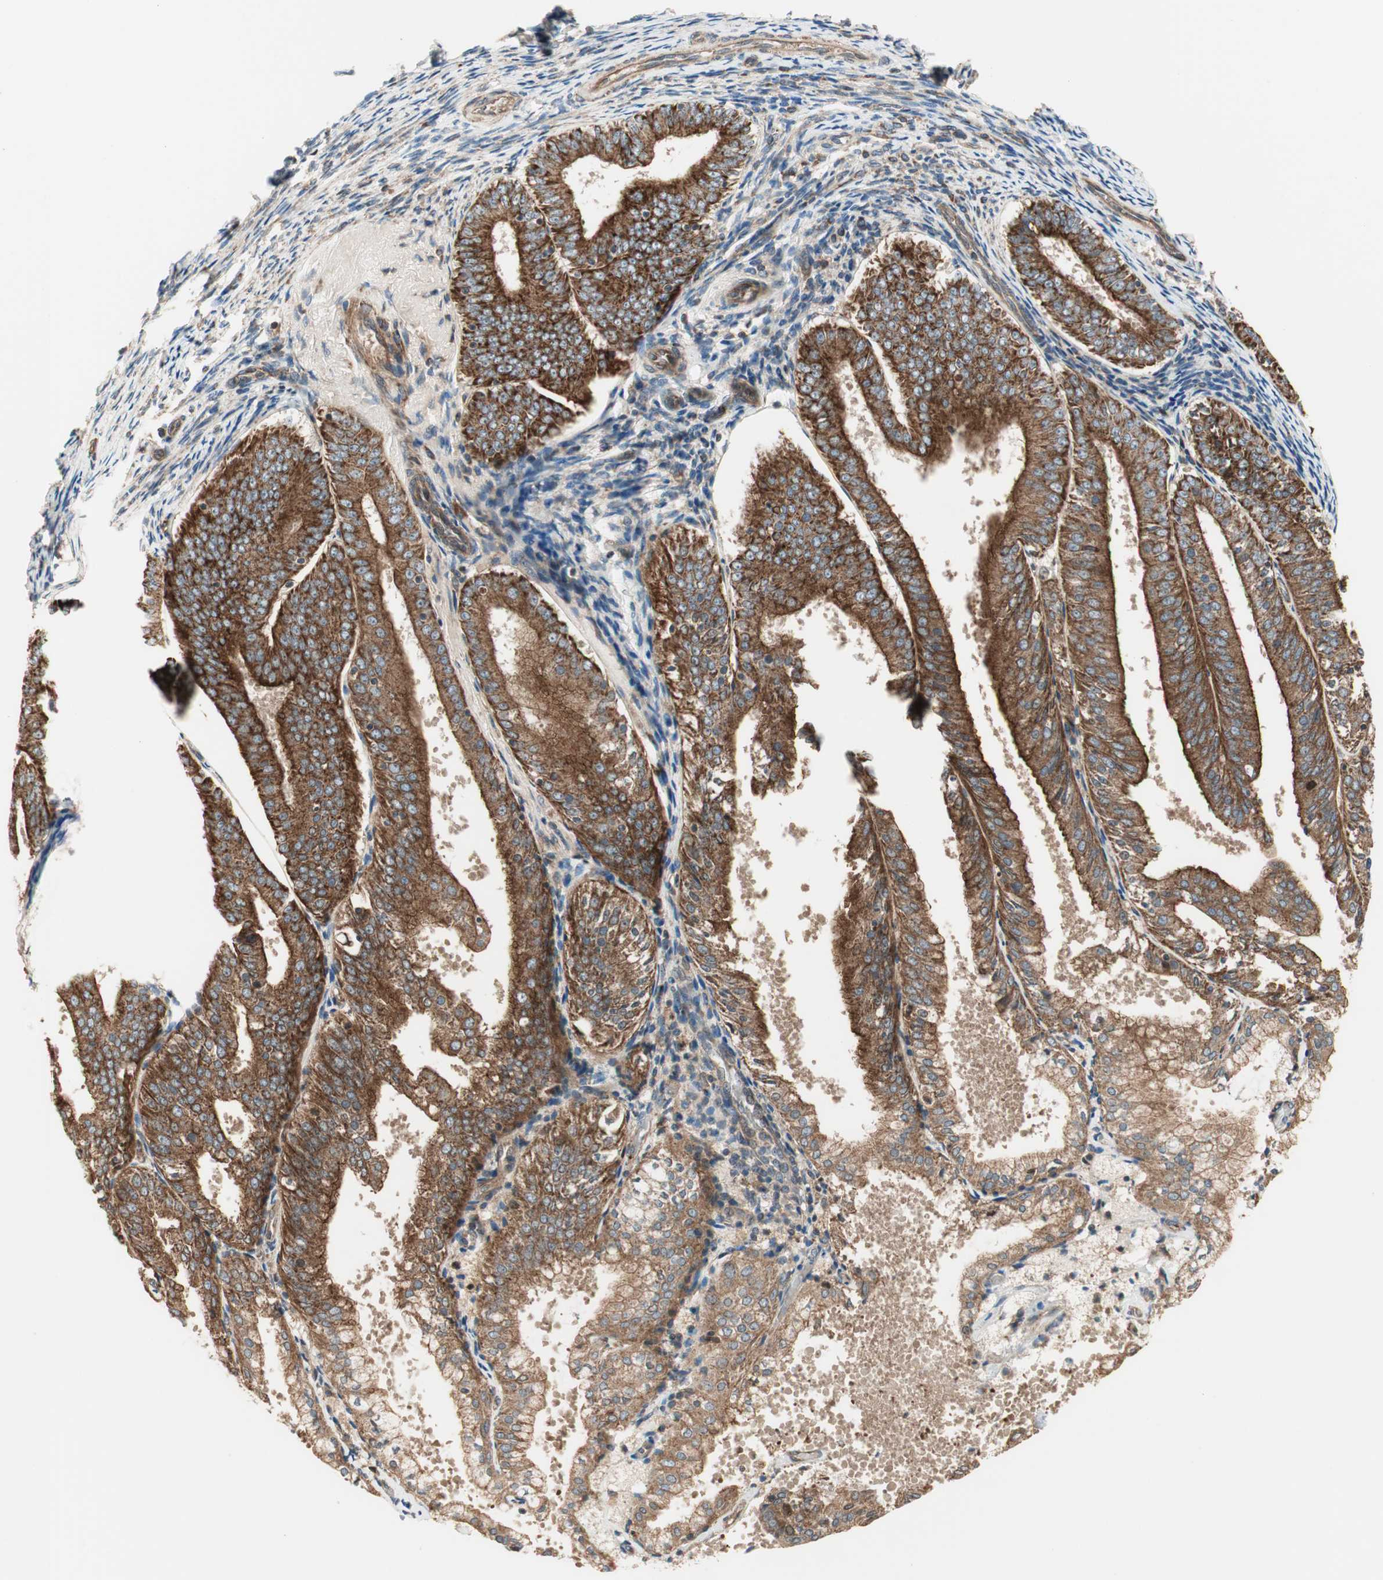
{"staining": {"intensity": "strong", "quantity": ">75%", "location": "cytoplasmic/membranous"}, "tissue": "endometrial cancer", "cell_type": "Tumor cells", "image_type": "cancer", "snomed": [{"axis": "morphology", "description": "Adenocarcinoma, NOS"}, {"axis": "topography", "description": "Endometrium"}], "caption": "The micrograph shows staining of endometrial cancer, revealing strong cytoplasmic/membranous protein expression (brown color) within tumor cells. Nuclei are stained in blue.", "gene": "CTTNBP2NL", "patient": {"sex": "female", "age": 63}}